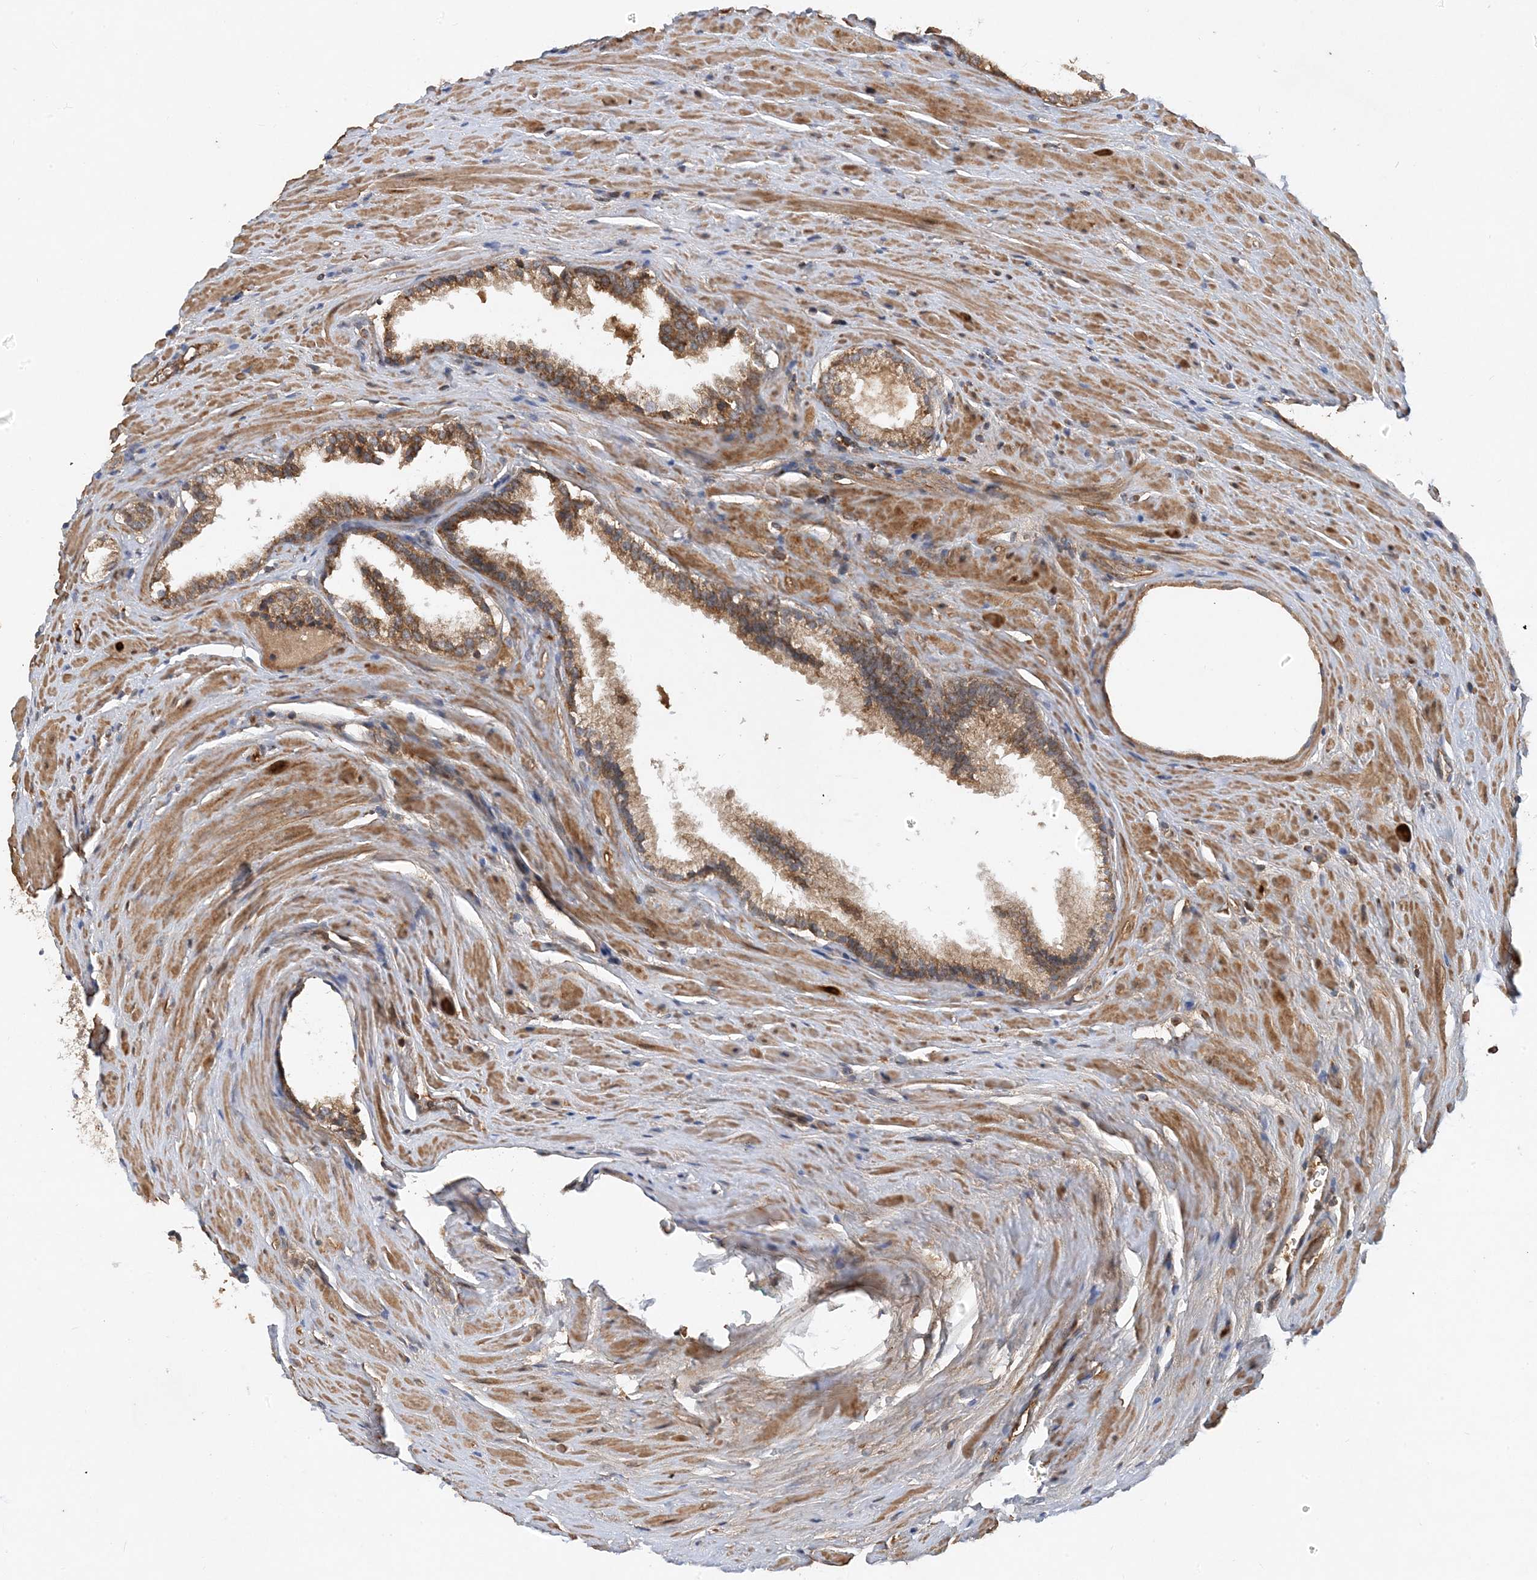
{"staining": {"intensity": "moderate", "quantity": ">75%", "location": "cytoplasmic/membranous"}, "tissue": "prostate cancer", "cell_type": "Tumor cells", "image_type": "cancer", "snomed": [{"axis": "morphology", "description": "Adenocarcinoma, High grade"}, {"axis": "topography", "description": "Prostate"}], "caption": "Approximately >75% of tumor cells in prostate cancer (high-grade adenocarcinoma) exhibit moderate cytoplasmic/membranous protein positivity as visualized by brown immunohistochemical staining.", "gene": "STK19", "patient": {"sex": "male", "age": 73}}